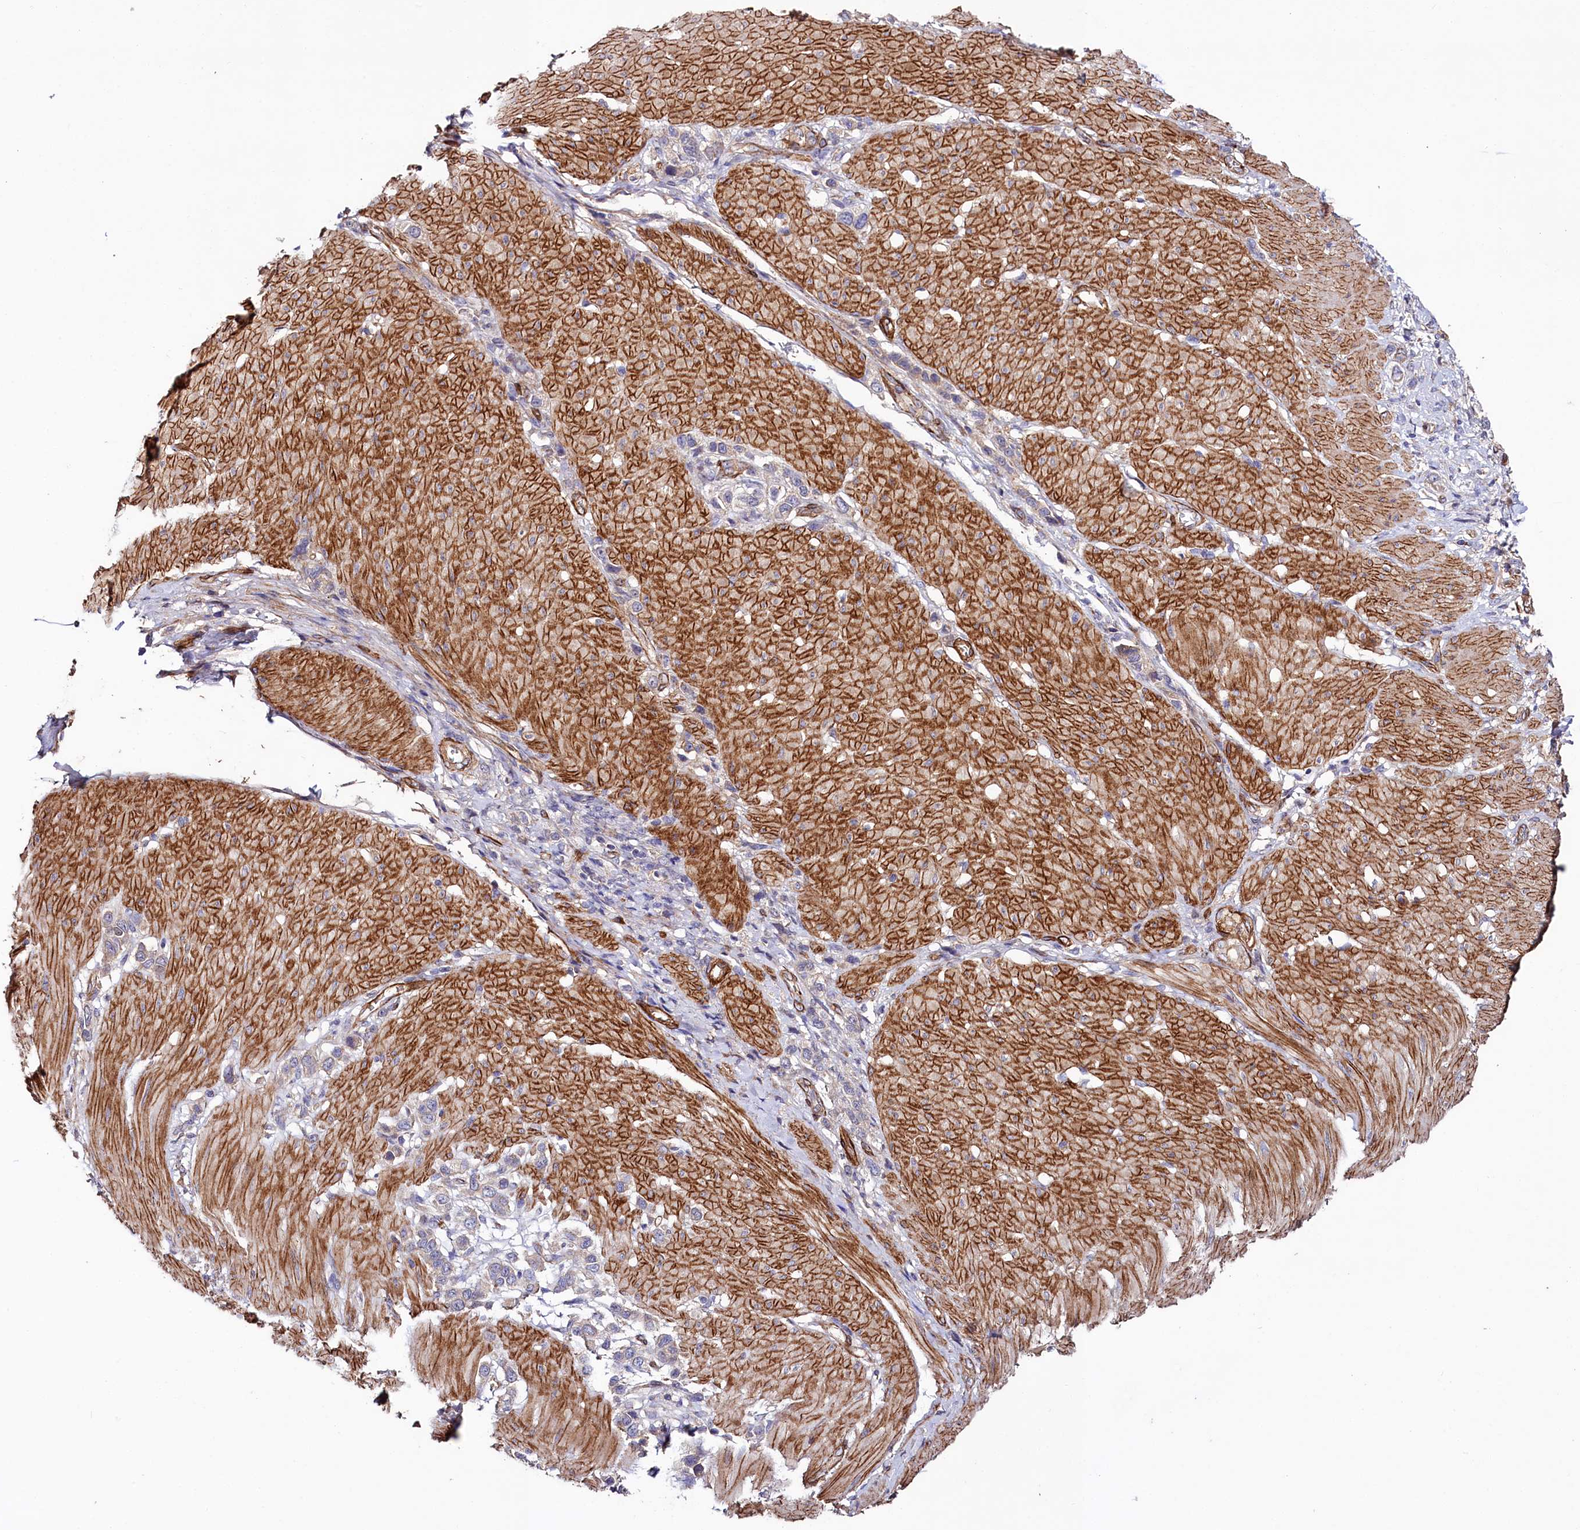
{"staining": {"intensity": "weak", "quantity": "<25%", "location": "cytoplasmic/membranous"}, "tissue": "stomach cancer", "cell_type": "Tumor cells", "image_type": "cancer", "snomed": [{"axis": "morphology", "description": "Normal tissue, NOS"}, {"axis": "morphology", "description": "Adenocarcinoma, NOS"}, {"axis": "topography", "description": "Stomach, upper"}, {"axis": "topography", "description": "Stomach"}], "caption": "IHC micrograph of neoplastic tissue: human stomach cancer (adenocarcinoma) stained with DAB (3,3'-diaminobenzidine) displays no significant protein positivity in tumor cells. (IHC, brightfield microscopy, high magnification).", "gene": "SPATS2", "patient": {"sex": "female", "age": 65}}